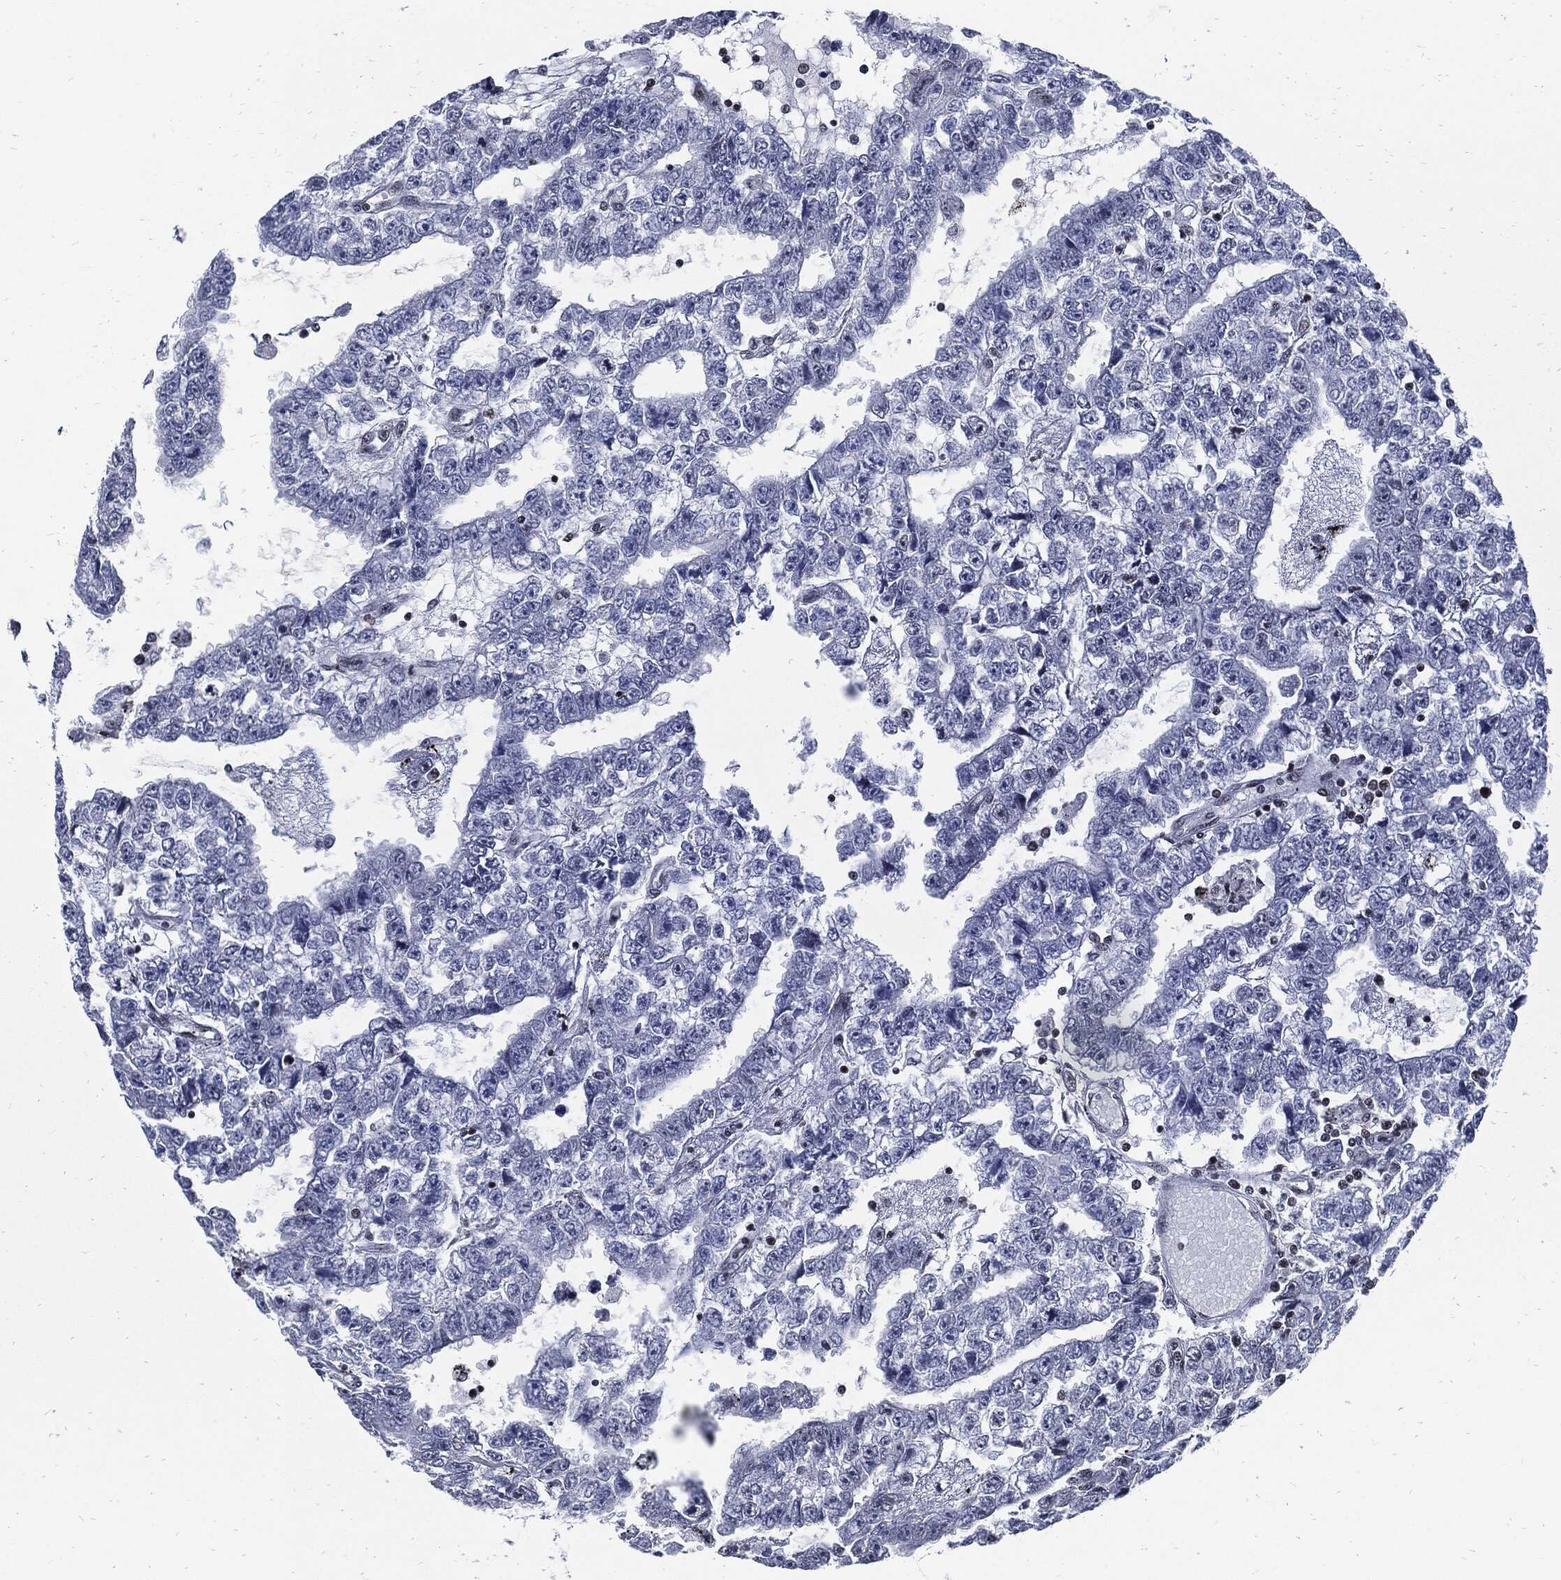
{"staining": {"intensity": "negative", "quantity": "none", "location": "none"}, "tissue": "testis cancer", "cell_type": "Tumor cells", "image_type": "cancer", "snomed": [{"axis": "morphology", "description": "Carcinoma, Embryonal, NOS"}, {"axis": "topography", "description": "Testis"}], "caption": "Testis cancer was stained to show a protein in brown. There is no significant expression in tumor cells.", "gene": "TERF2", "patient": {"sex": "male", "age": 25}}